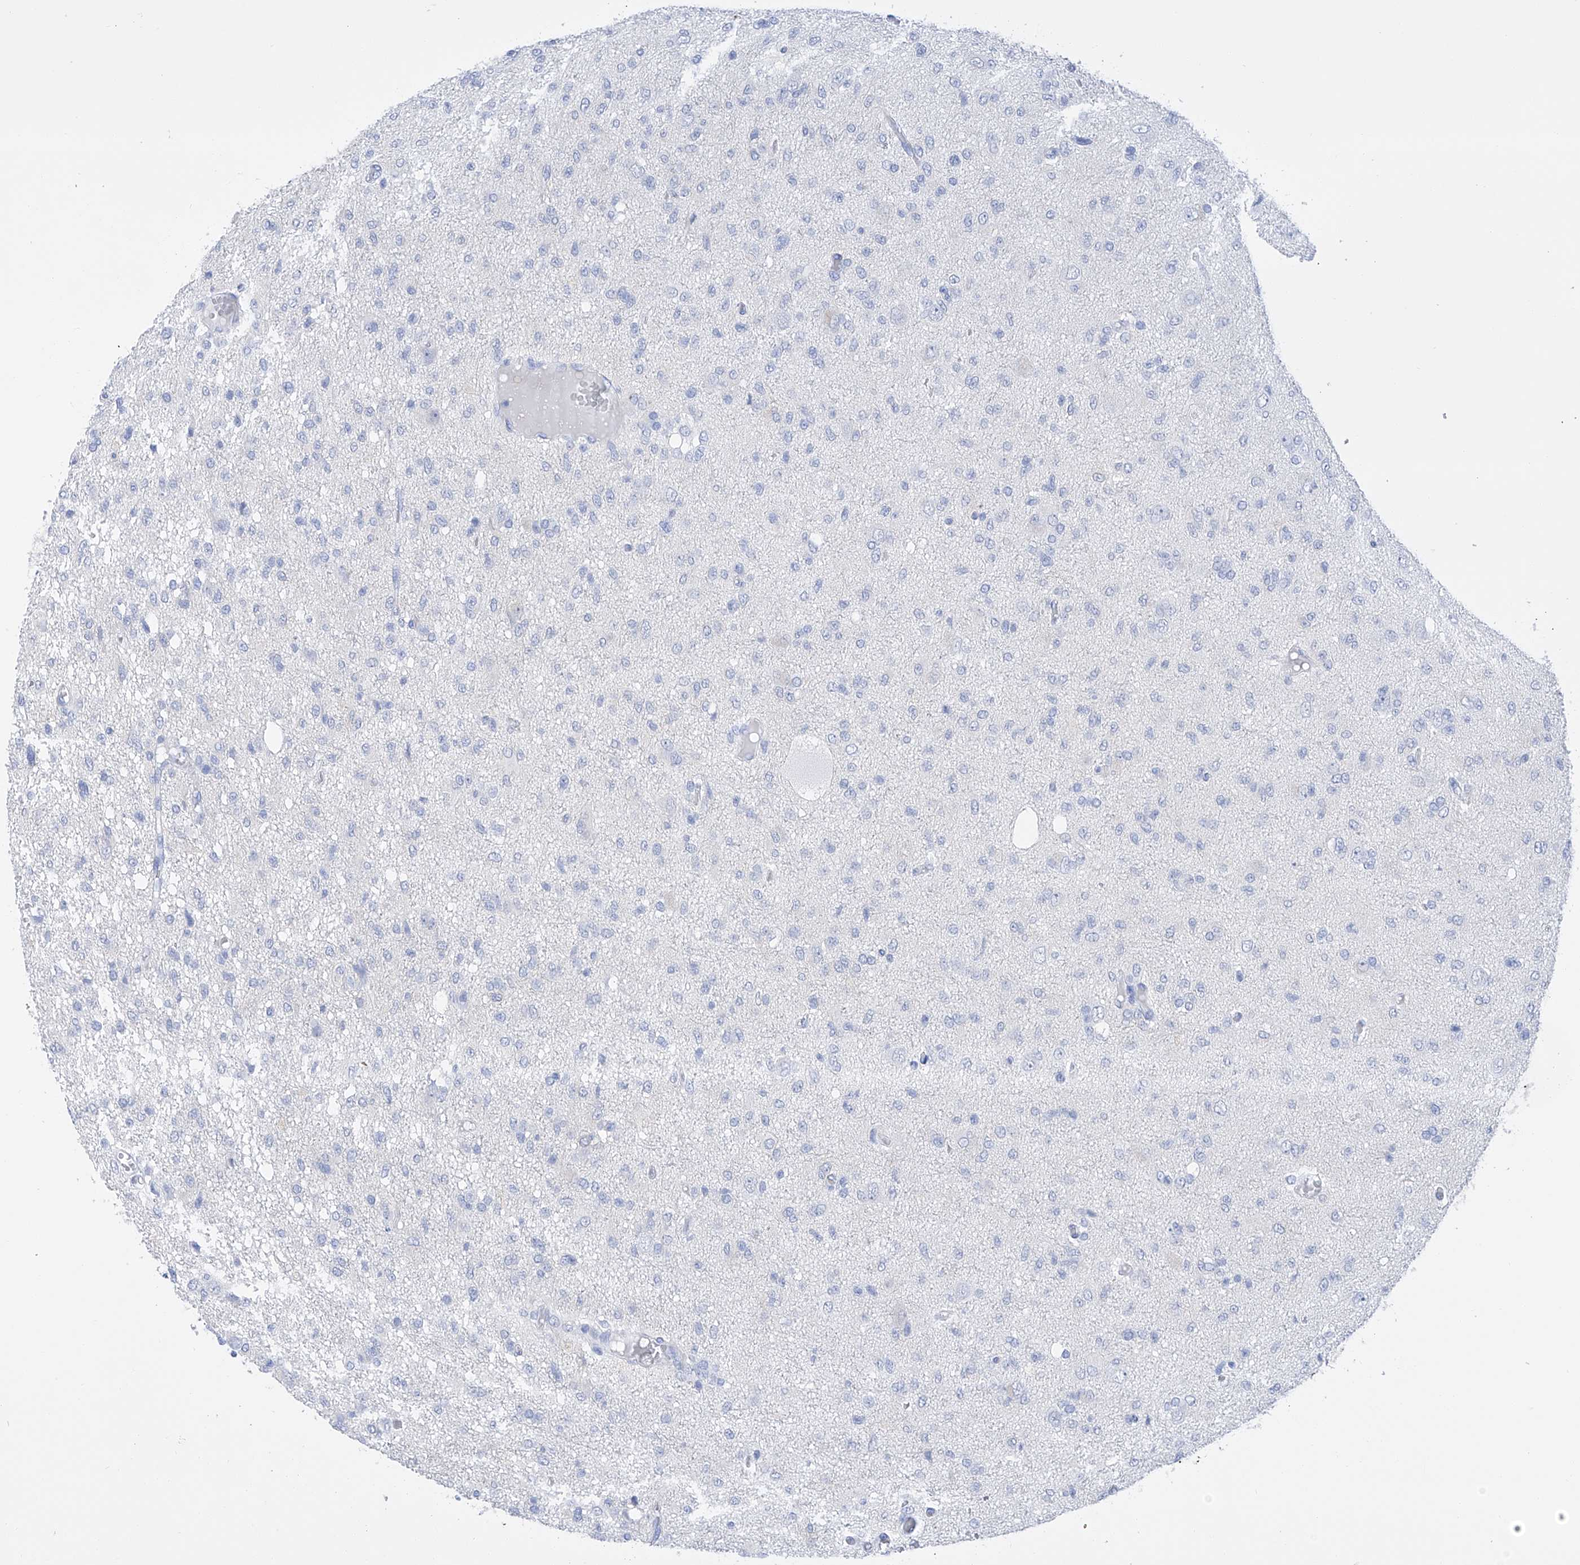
{"staining": {"intensity": "negative", "quantity": "none", "location": "none"}, "tissue": "glioma", "cell_type": "Tumor cells", "image_type": "cancer", "snomed": [{"axis": "morphology", "description": "Glioma, malignant, High grade"}, {"axis": "topography", "description": "Brain"}], "caption": "Malignant glioma (high-grade) was stained to show a protein in brown. There is no significant expression in tumor cells. (DAB (3,3'-diaminobenzidine) immunohistochemistry, high magnification).", "gene": "FLG", "patient": {"sex": "female", "age": 59}}